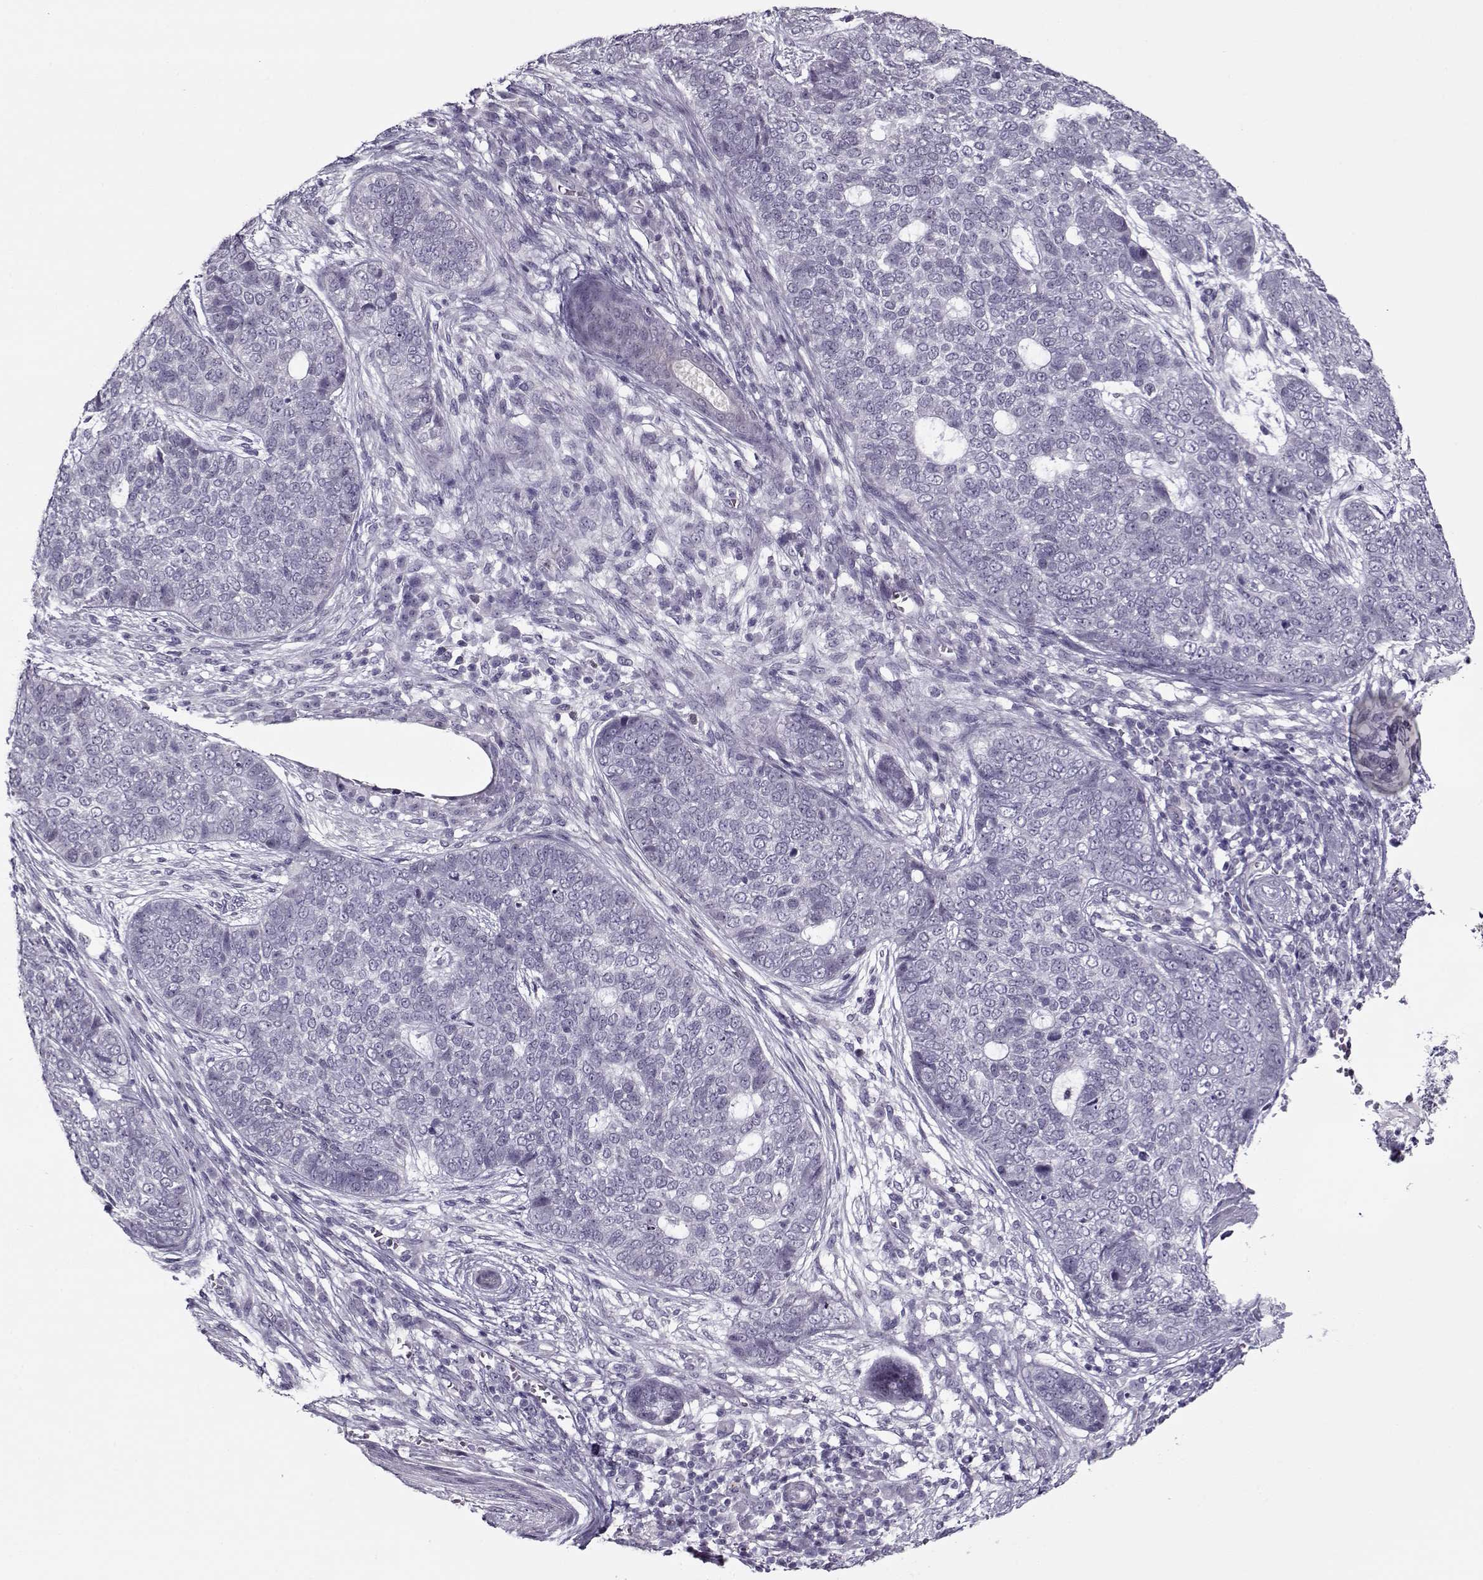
{"staining": {"intensity": "negative", "quantity": "none", "location": "none"}, "tissue": "skin cancer", "cell_type": "Tumor cells", "image_type": "cancer", "snomed": [{"axis": "morphology", "description": "Basal cell carcinoma"}, {"axis": "topography", "description": "Skin"}], "caption": "There is no significant staining in tumor cells of basal cell carcinoma (skin).", "gene": "CIBAR1", "patient": {"sex": "female", "age": 69}}